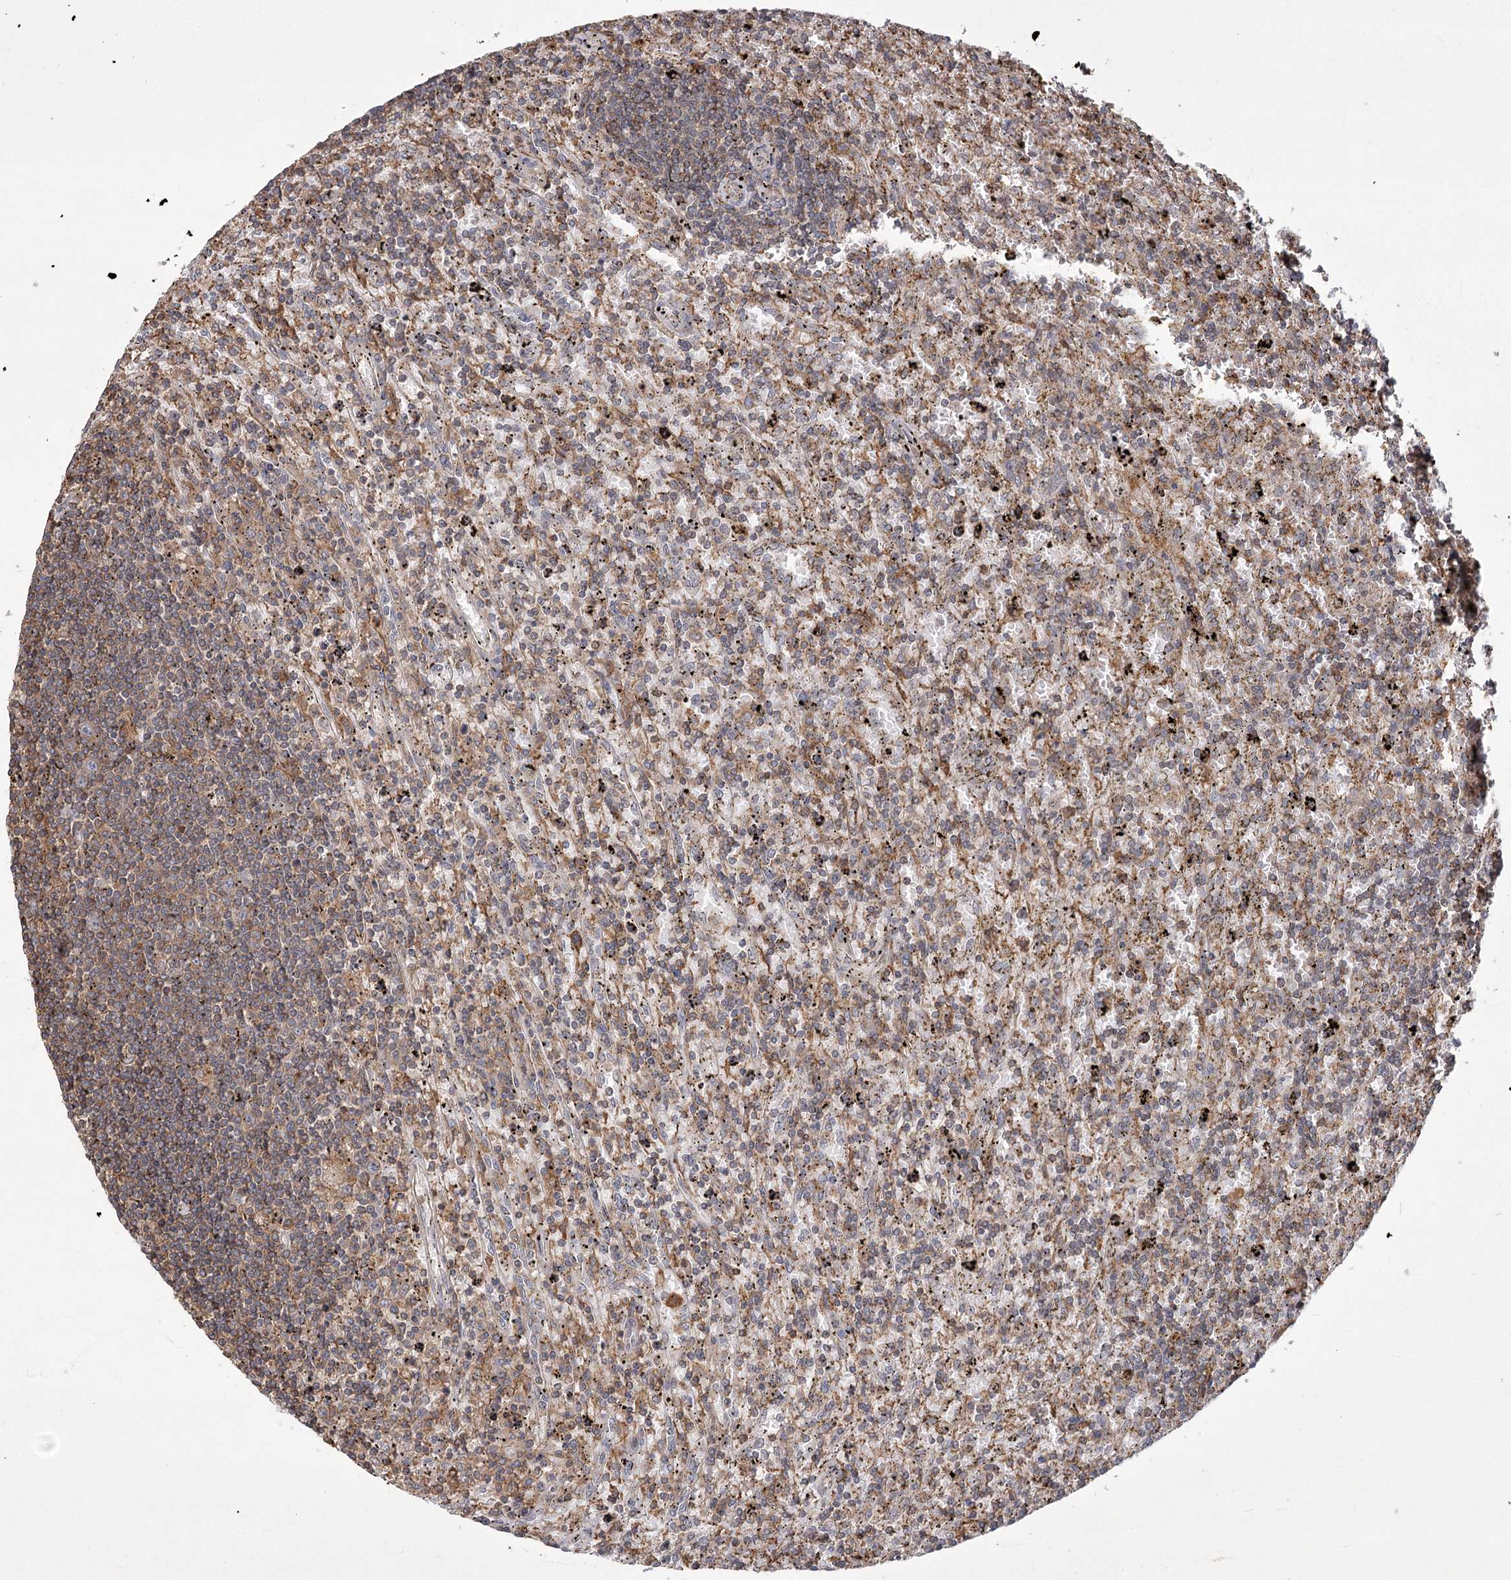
{"staining": {"intensity": "moderate", "quantity": "<25%", "location": "cytoplasmic/membranous"}, "tissue": "lymphoma", "cell_type": "Tumor cells", "image_type": "cancer", "snomed": [{"axis": "morphology", "description": "Malignant lymphoma, non-Hodgkin's type, Low grade"}, {"axis": "topography", "description": "Spleen"}], "caption": "Protein analysis of lymphoma tissue reveals moderate cytoplasmic/membranous positivity in approximately <25% of tumor cells.", "gene": "MEPE", "patient": {"sex": "male", "age": 76}}